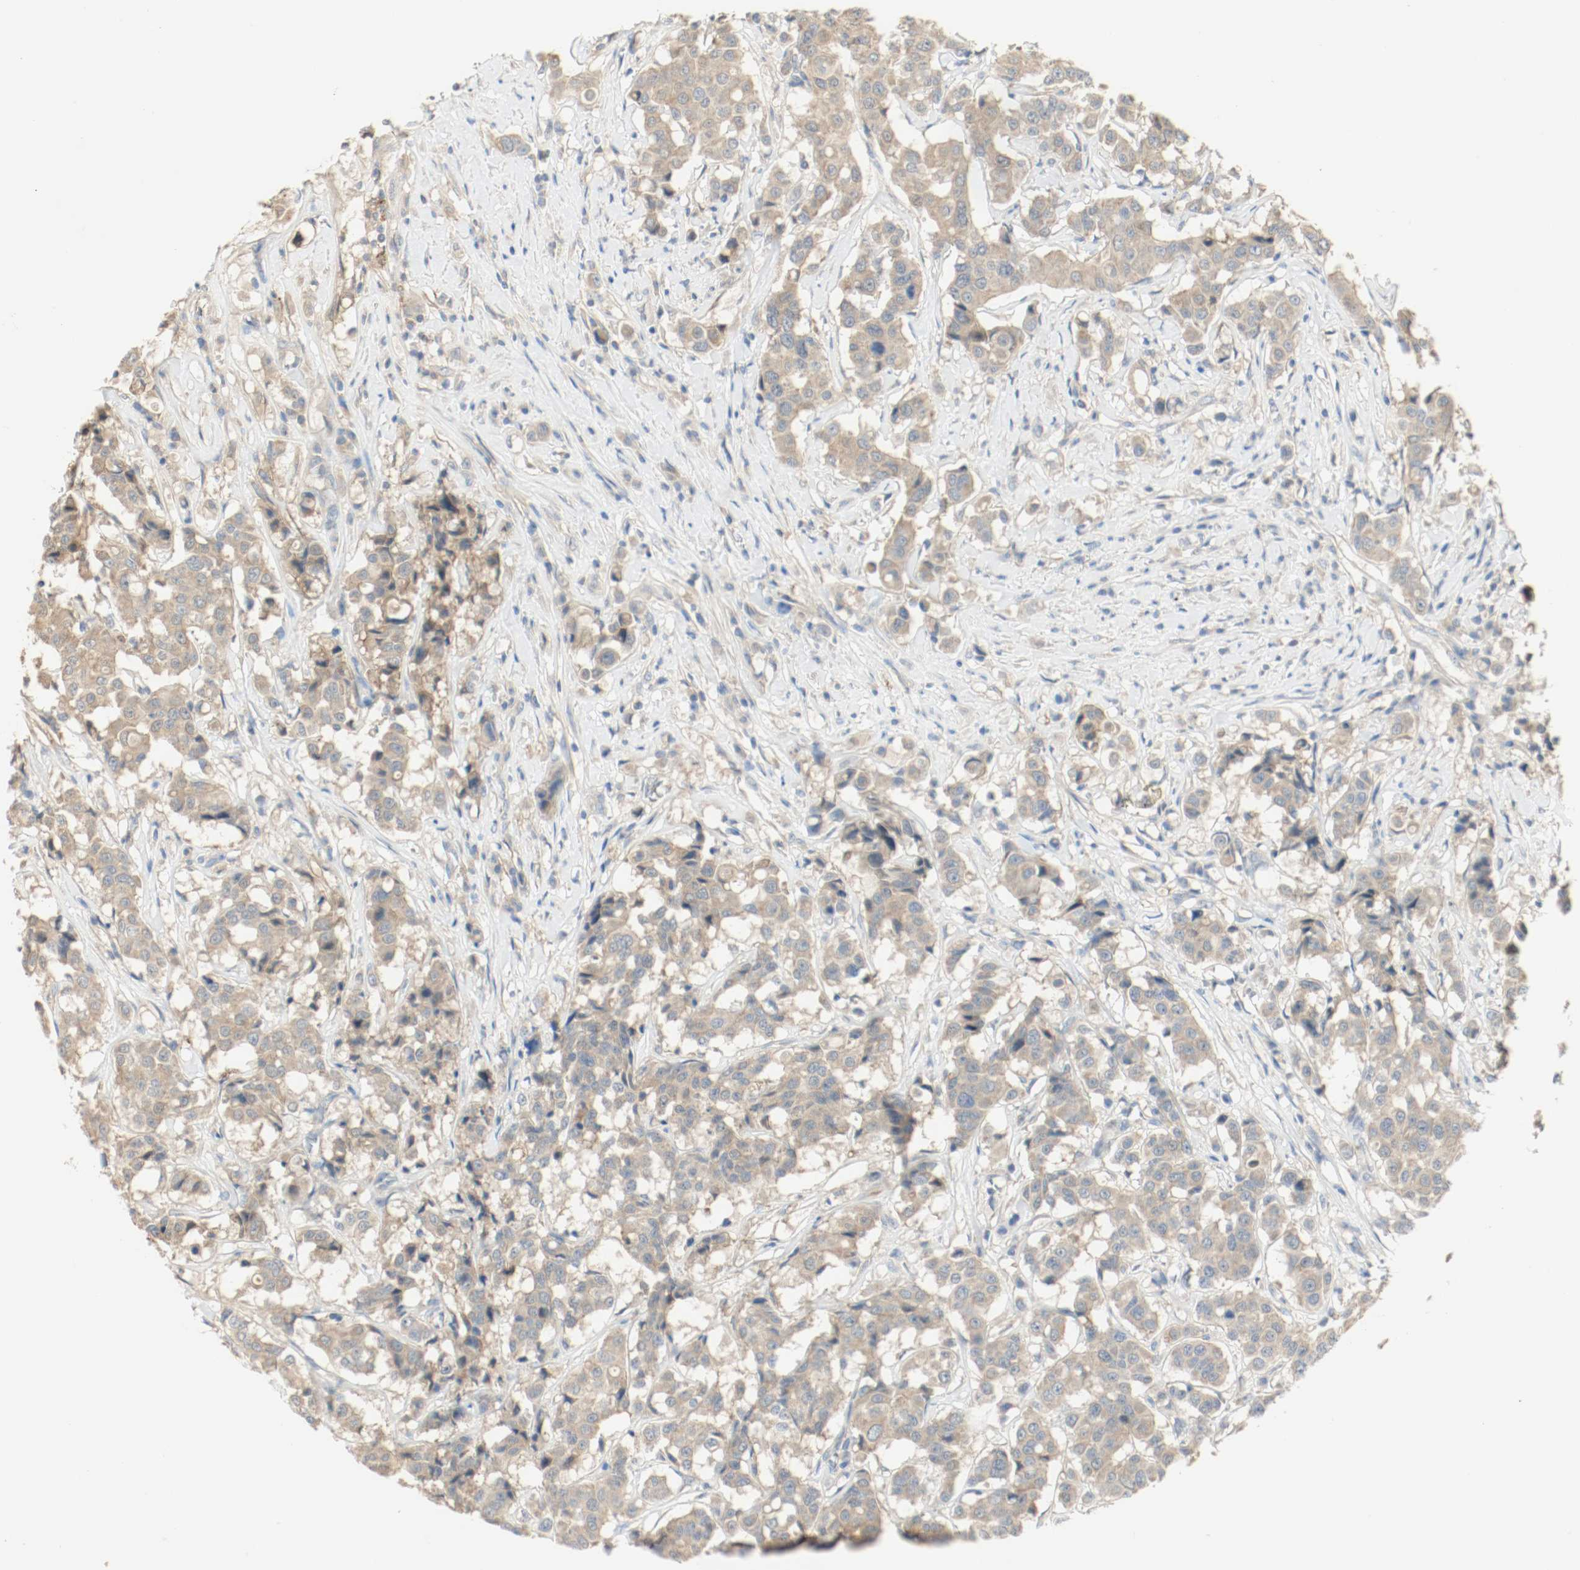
{"staining": {"intensity": "weak", "quantity": ">75%", "location": "cytoplasmic/membranous"}, "tissue": "breast cancer", "cell_type": "Tumor cells", "image_type": "cancer", "snomed": [{"axis": "morphology", "description": "Duct carcinoma"}, {"axis": "topography", "description": "Breast"}], "caption": "DAB immunohistochemical staining of human intraductal carcinoma (breast) shows weak cytoplasmic/membranous protein expression in about >75% of tumor cells. (brown staining indicates protein expression, while blue staining denotes nuclei).", "gene": "MELTF", "patient": {"sex": "female", "age": 27}}